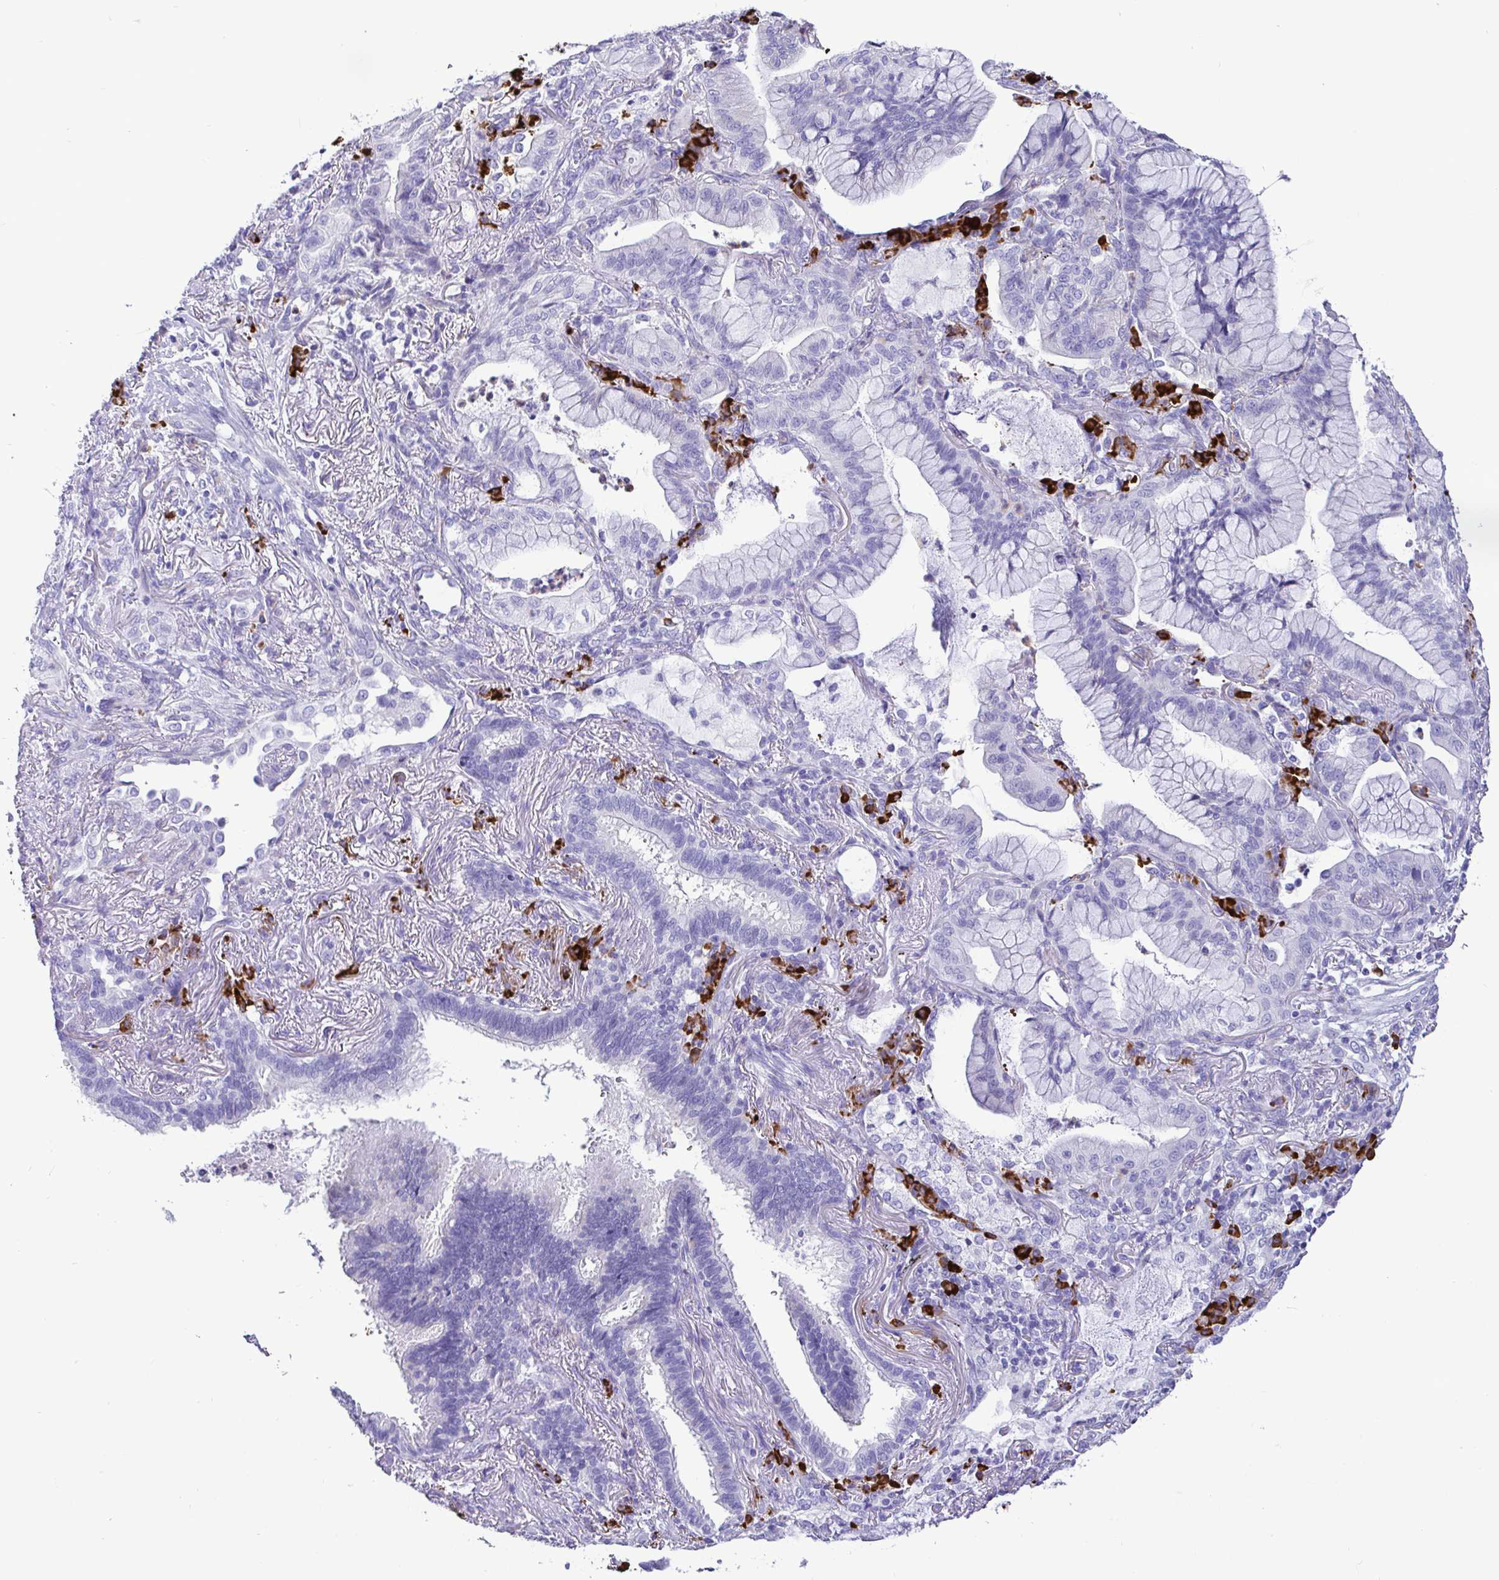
{"staining": {"intensity": "negative", "quantity": "none", "location": "none"}, "tissue": "lung cancer", "cell_type": "Tumor cells", "image_type": "cancer", "snomed": [{"axis": "morphology", "description": "Adenocarcinoma, NOS"}, {"axis": "topography", "description": "Lung"}], "caption": "Human lung adenocarcinoma stained for a protein using immunohistochemistry displays no staining in tumor cells.", "gene": "CCDC62", "patient": {"sex": "male", "age": 77}}